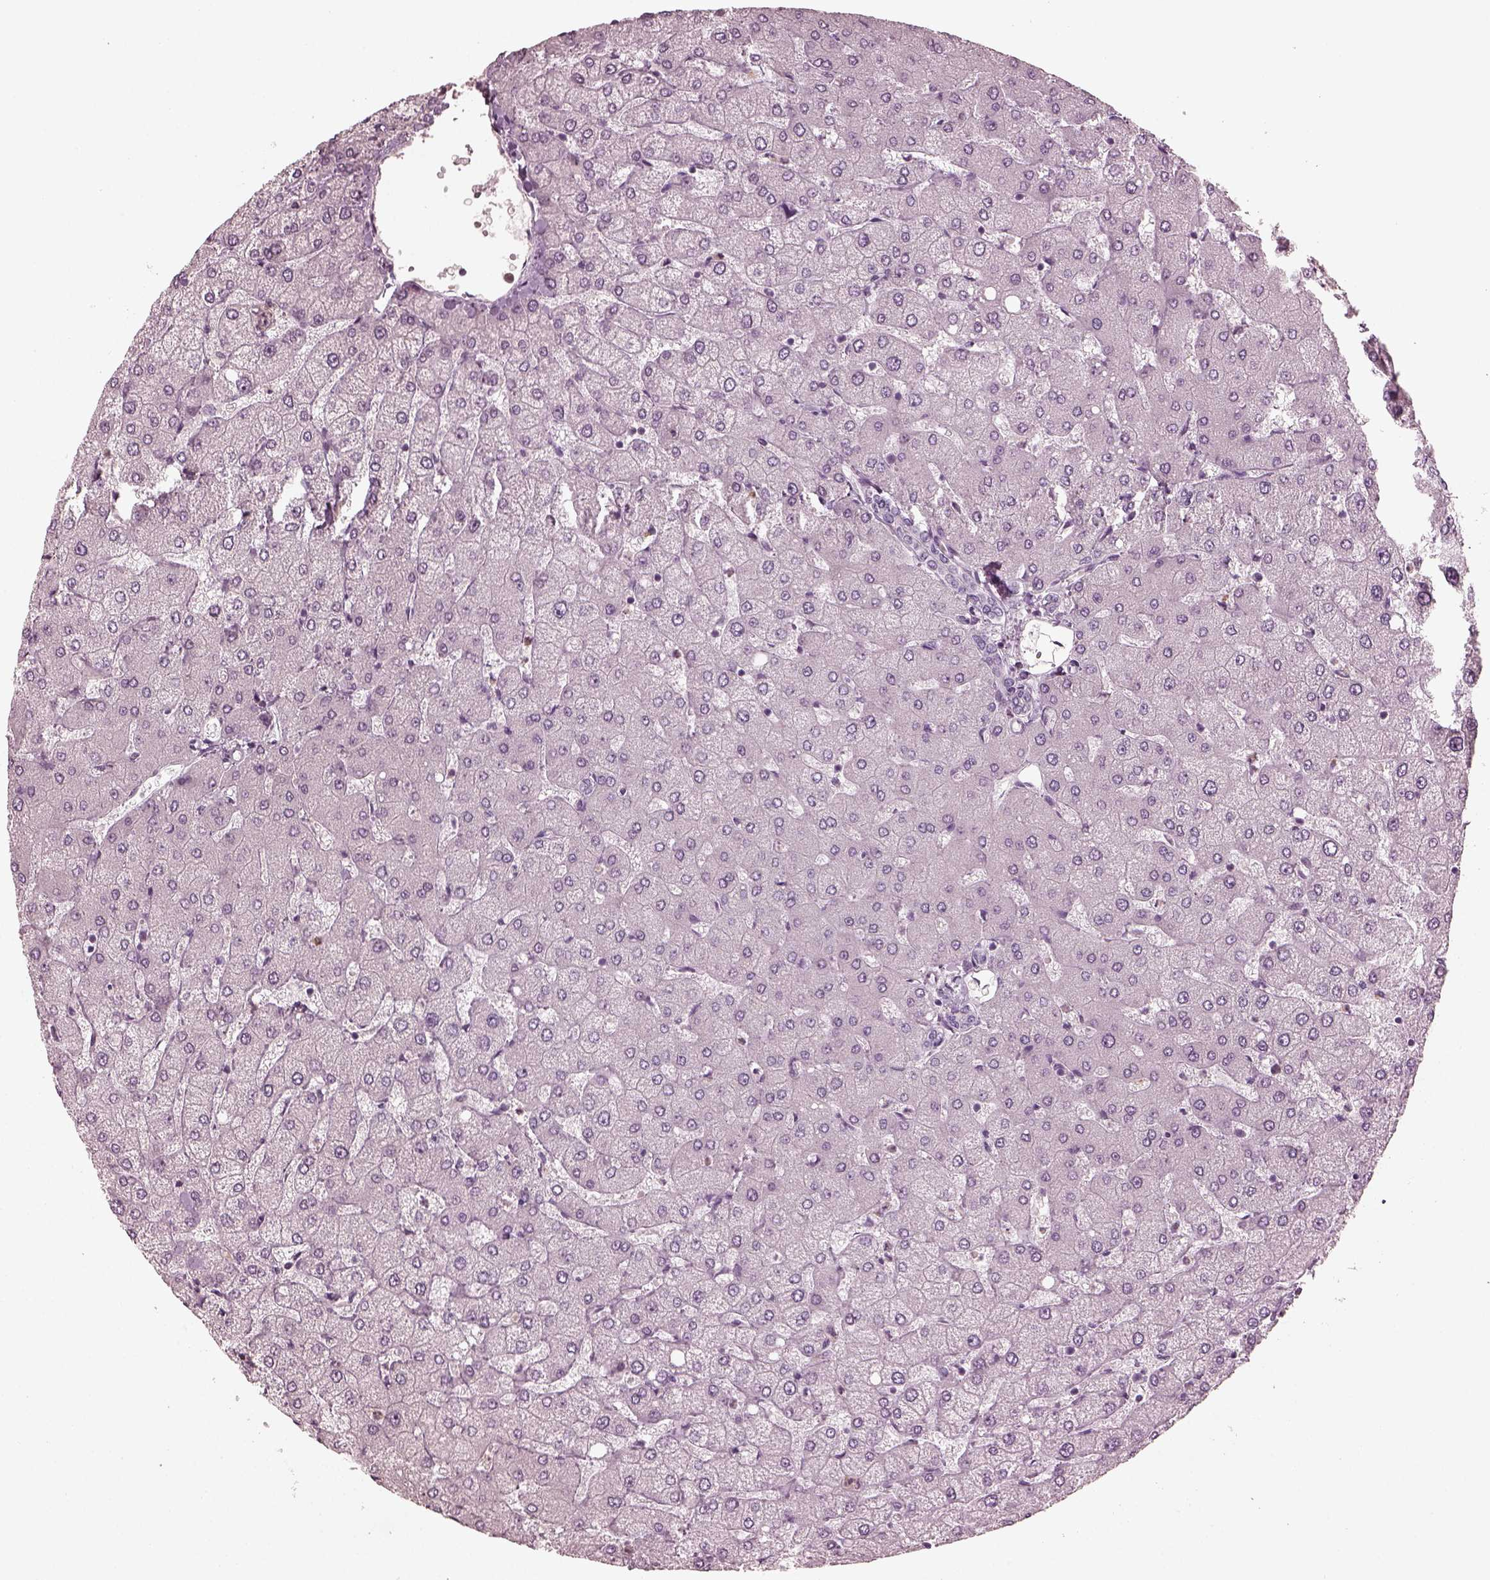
{"staining": {"intensity": "negative", "quantity": "none", "location": "none"}, "tissue": "liver", "cell_type": "Cholangiocytes", "image_type": "normal", "snomed": [{"axis": "morphology", "description": "Normal tissue, NOS"}, {"axis": "topography", "description": "Liver"}], "caption": "A high-resolution histopathology image shows immunohistochemistry staining of unremarkable liver, which reveals no significant staining in cholangiocytes. The staining was performed using DAB to visualize the protein expression in brown, while the nuclei were stained in blue with hematoxylin (Magnification: 20x).", "gene": "CCDC170", "patient": {"sex": "female", "age": 54}}